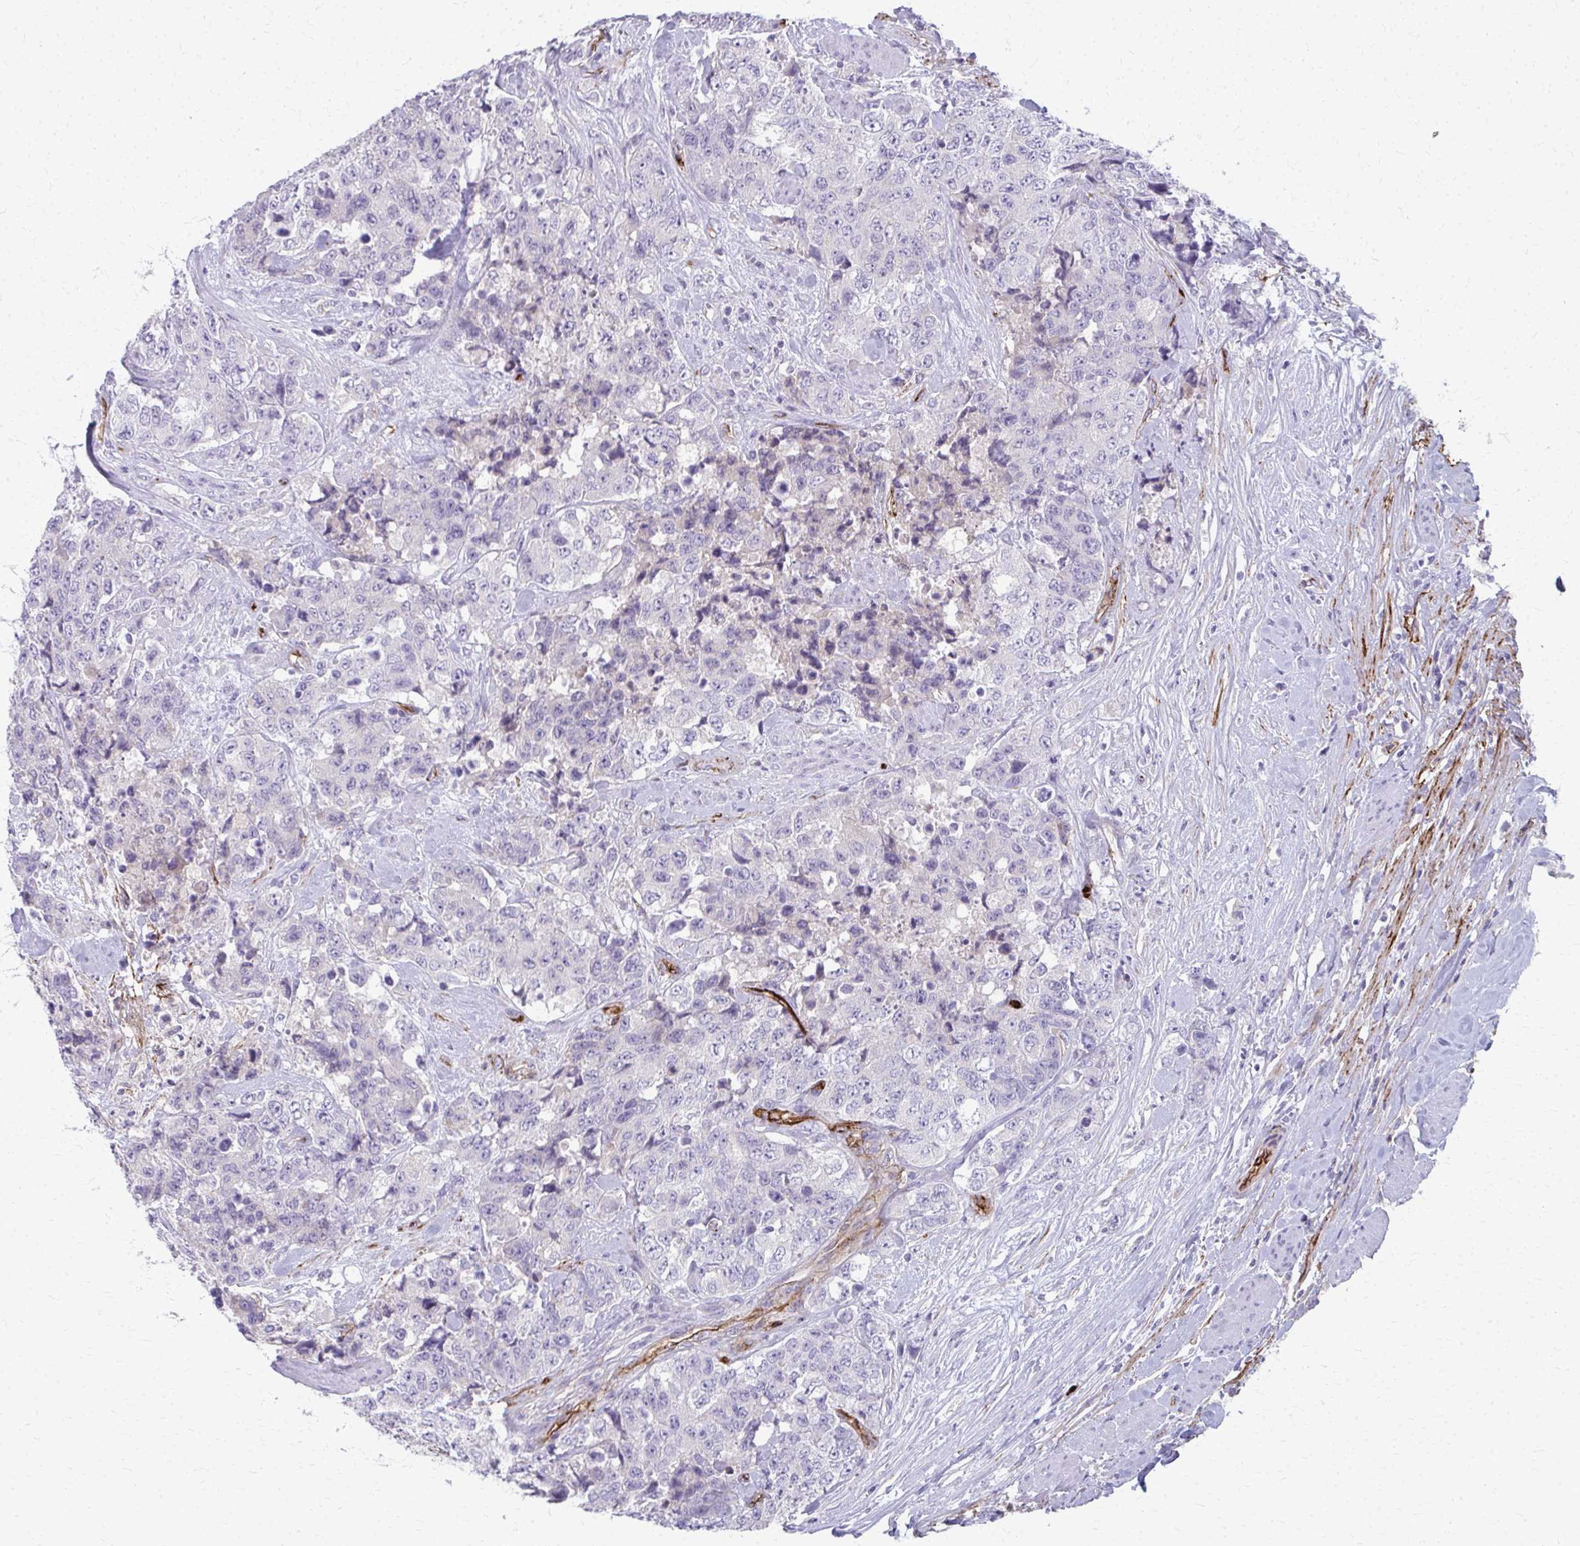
{"staining": {"intensity": "negative", "quantity": "none", "location": "none"}, "tissue": "urothelial cancer", "cell_type": "Tumor cells", "image_type": "cancer", "snomed": [{"axis": "morphology", "description": "Urothelial carcinoma, High grade"}, {"axis": "topography", "description": "Urinary bladder"}], "caption": "This is a micrograph of IHC staining of urothelial cancer, which shows no positivity in tumor cells.", "gene": "ADIPOQ", "patient": {"sex": "female", "age": 78}}